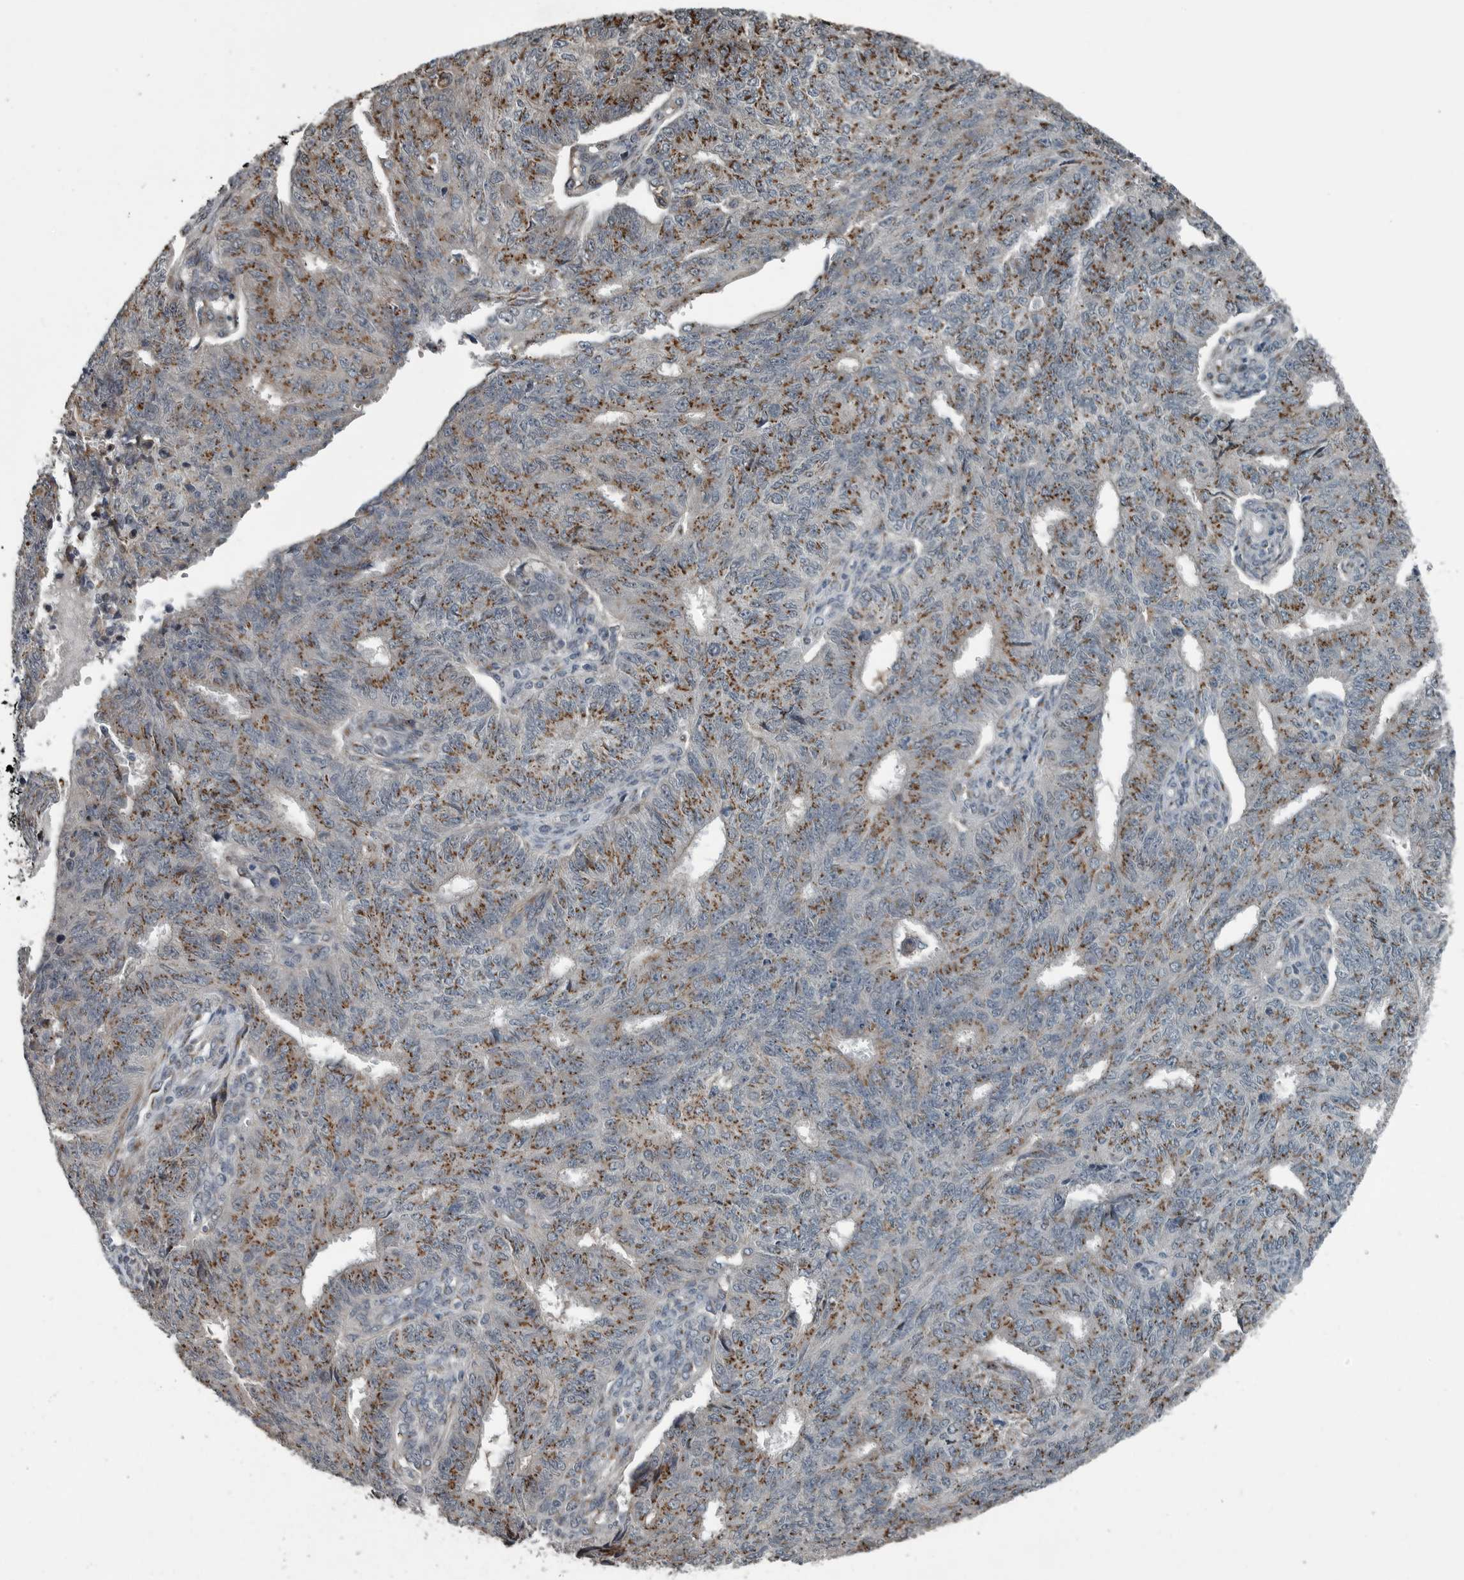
{"staining": {"intensity": "strong", "quantity": "25%-75%", "location": "cytoplasmic/membranous"}, "tissue": "endometrial cancer", "cell_type": "Tumor cells", "image_type": "cancer", "snomed": [{"axis": "morphology", "description": "Adenocarcinoma, NOS"}, {"axis": "topography", "description": "Endometrium"}], "caption": "Human adenocarcinoma (endometrial) stained with a protein marker reveals strong staining in tumor cells.", "gene": "ZNF345", "patient": {"sex": "female", "age": 32}}